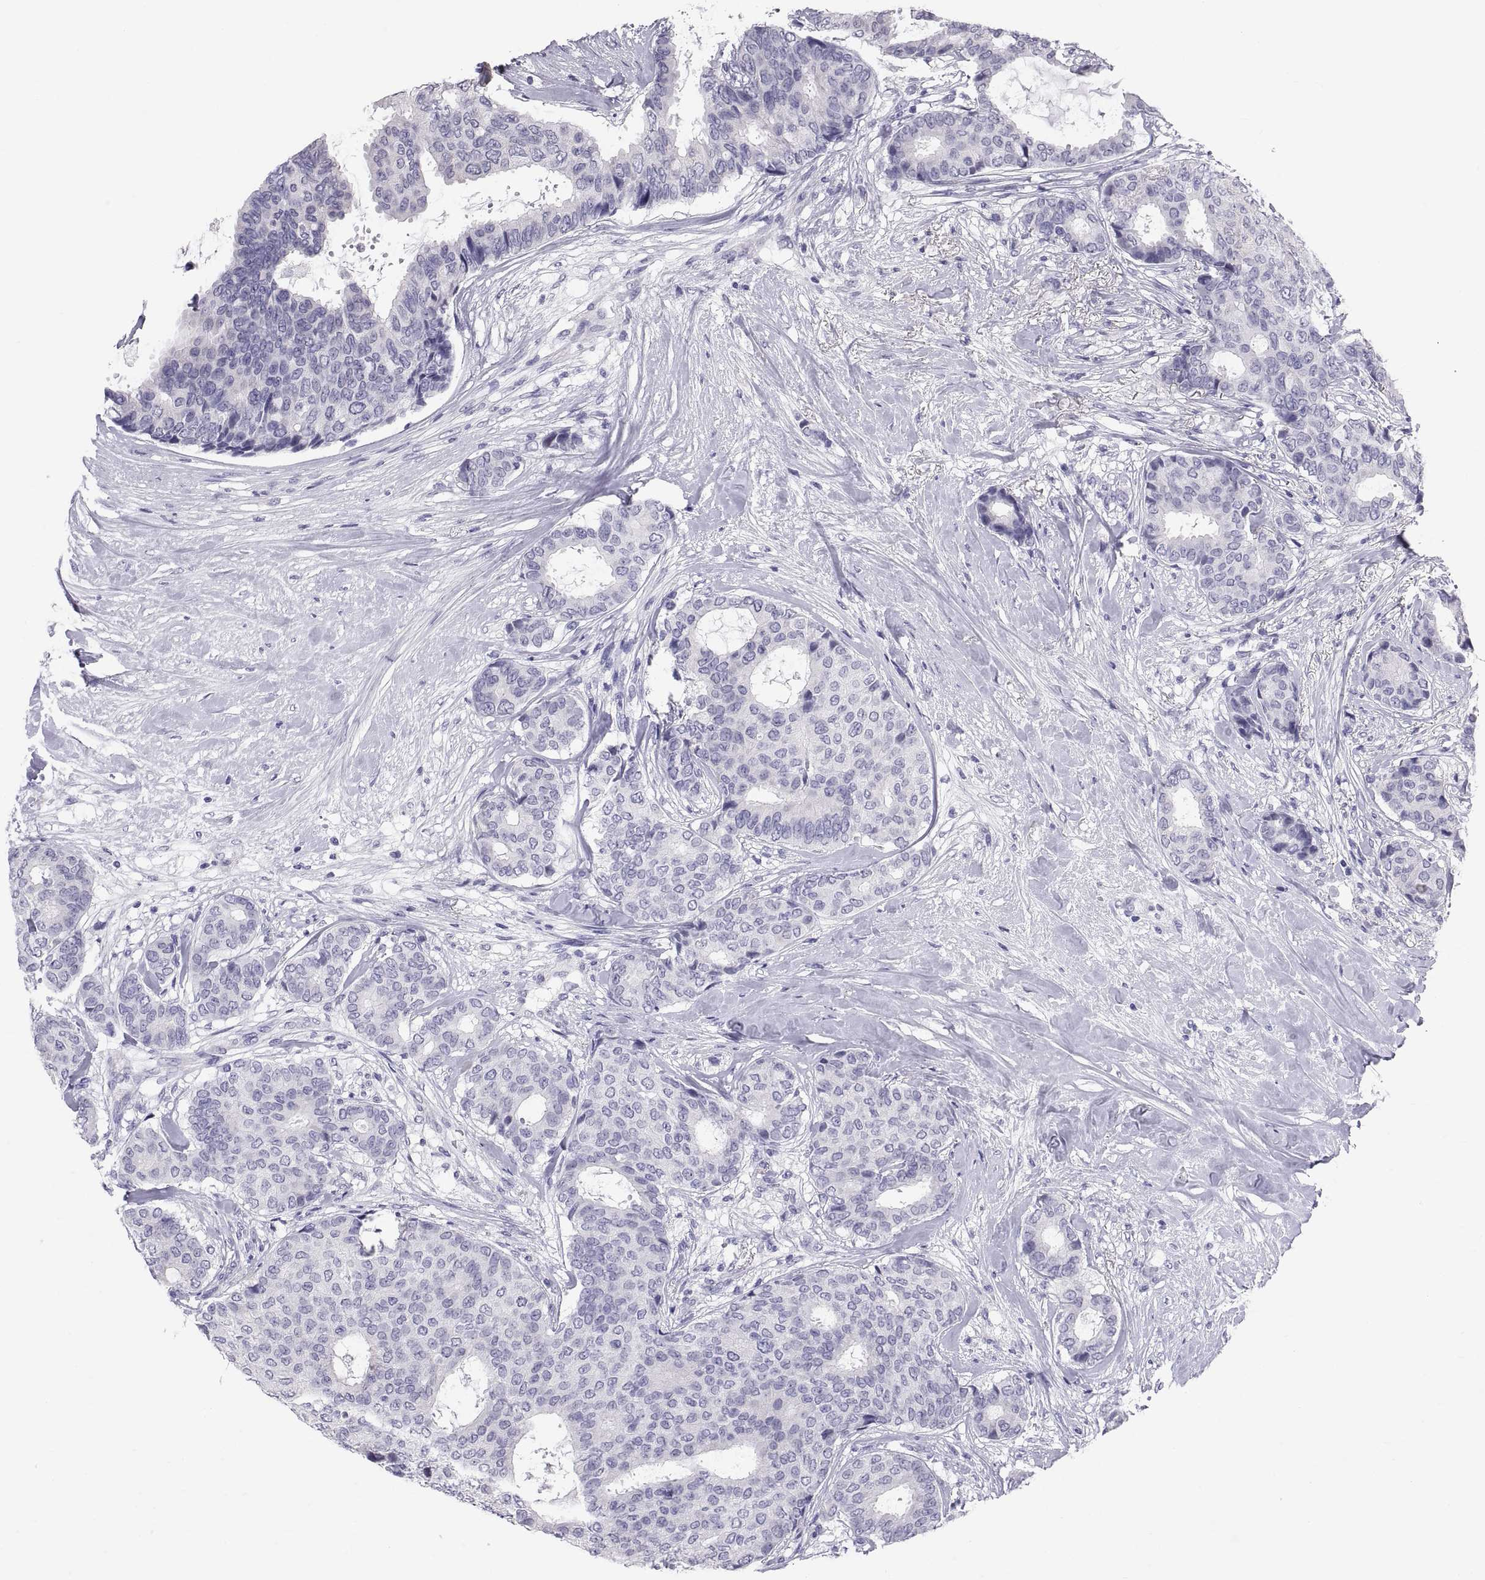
{"staining": {"intensity": "negative", "quantity": "none", "location": "none"}, "tissue": "breast cancer", "cell_type": "Tumor cells", "image_type": "cancer", "snomed": [{"axis": "morphology", "description": "Duct carcinoma"}, {"axis": "topography", "description": "Breast"}], "caption": "Tumor cells are negative for protein expression in human breast cancer.", "gene": "FAM170A", "patient": {"sex": "female", "age": 75}}